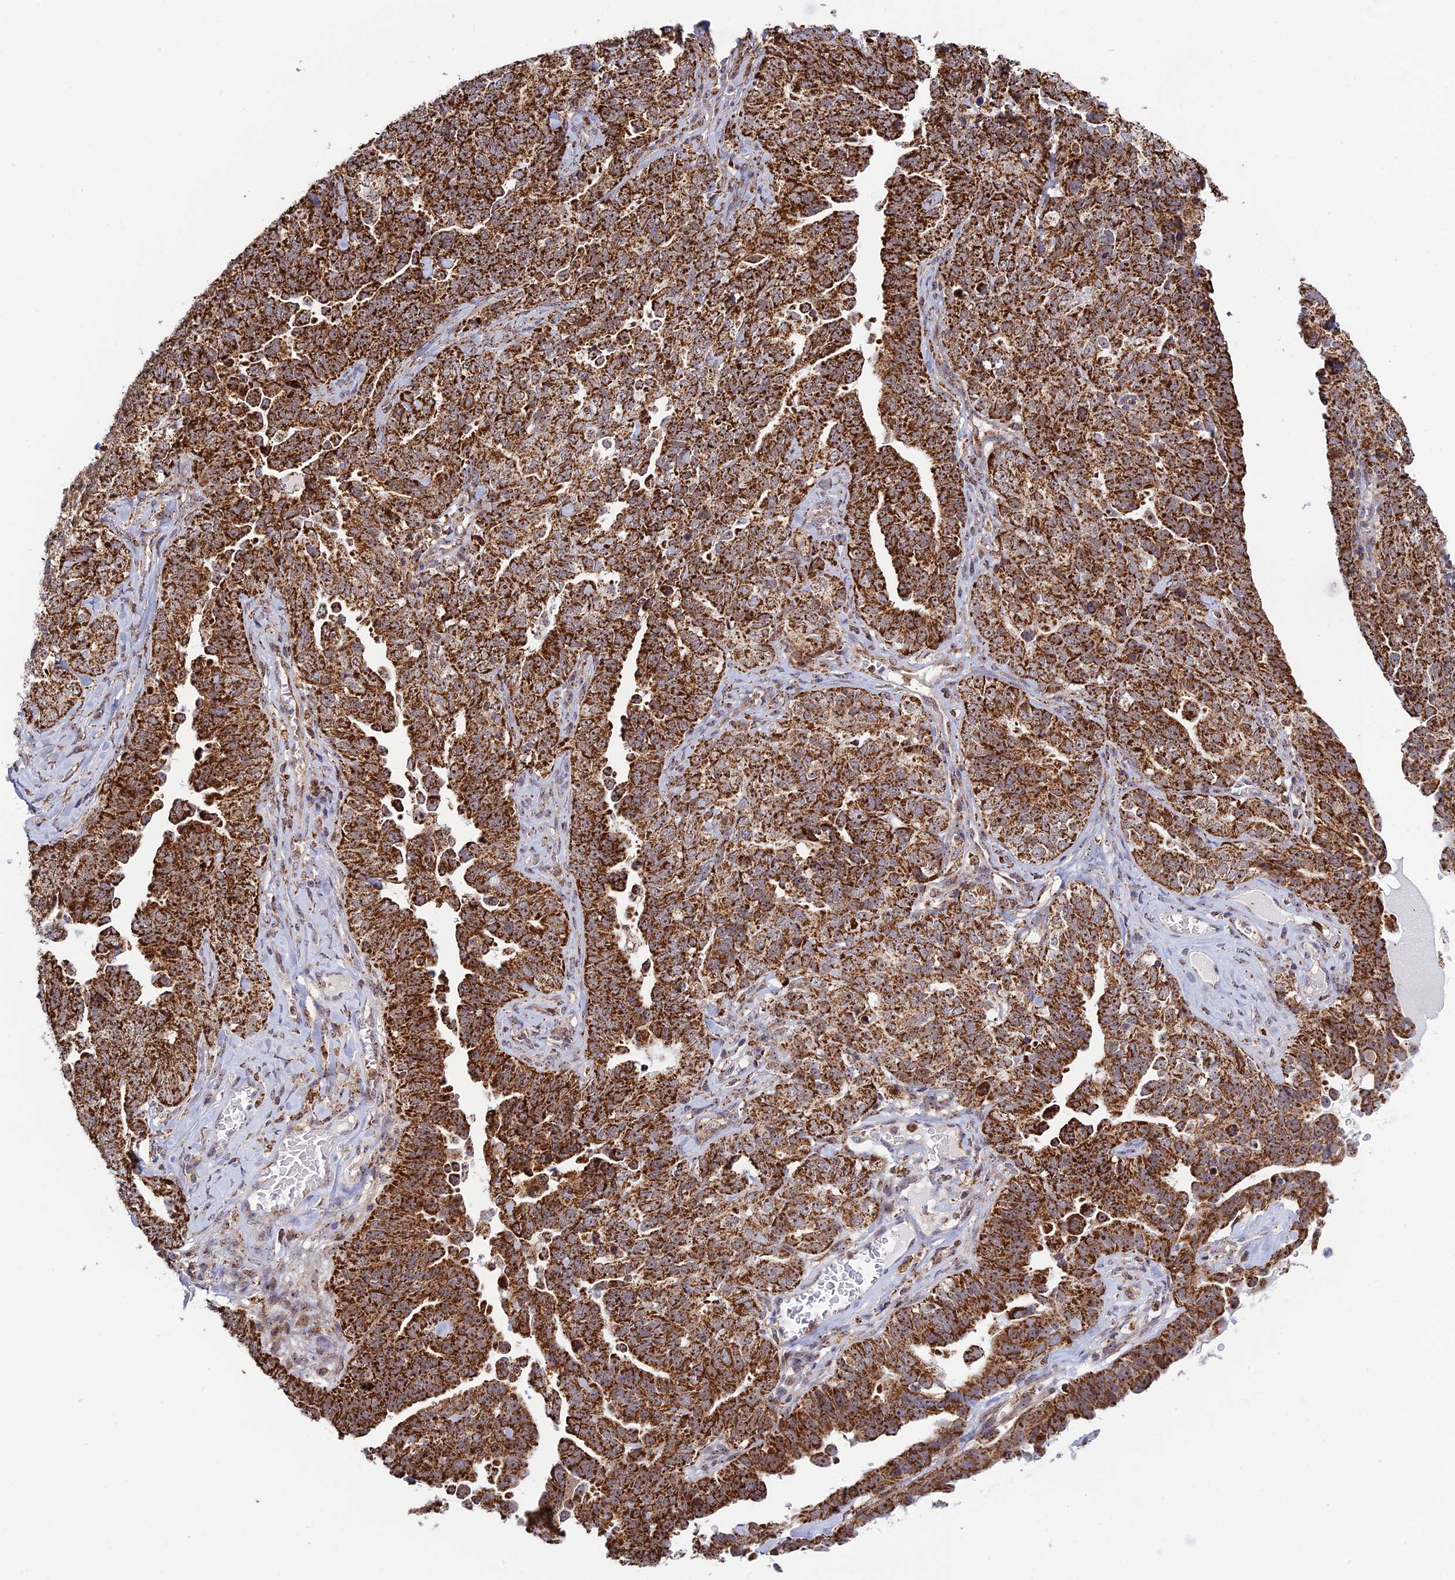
{"staining": {"intensity": "strong", "quantity": ">75%", "location": "cytoplasmic/membranous,nuclear"}, "tissue": "ovarian cancer", "cell_type": "Tumor cells", "image_type": "cancer", "snomed": [{"axis": "morphology", "description": "Carcinoma, endometroid"}, {"axis": "topography", "description": "Ovary"}], "caption": "Tumor cells exhibit strong cytoplasmic/membranous and nuclear staining in approximately >75% of cells in endometroid carcinoma (ovarian).", "gene": "POLR1G", "patient": {"sex": "female", "age": 62}}